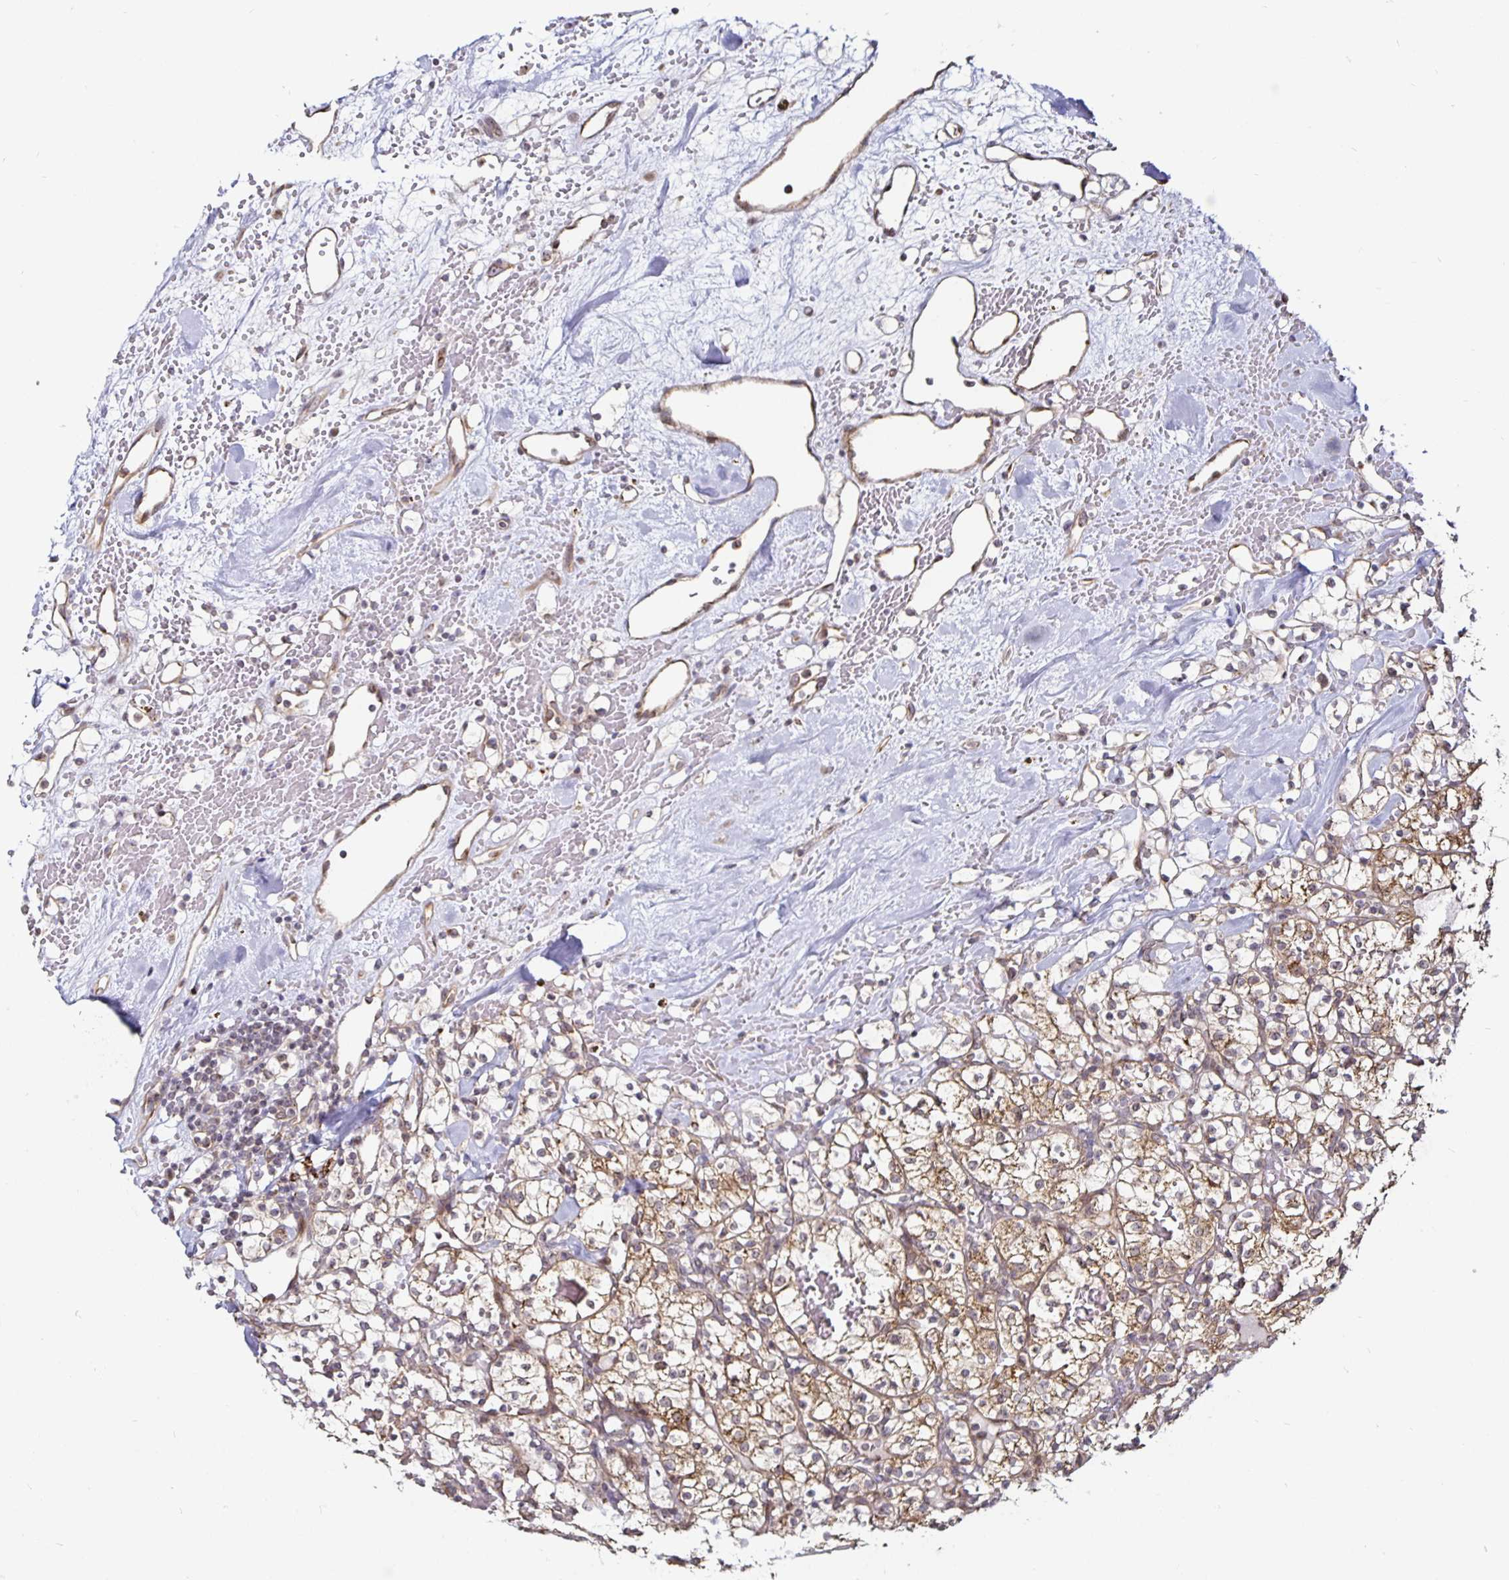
{"staining": {"intensity": "moderate", "quantity": ">75%", "location": "cytoplasmic/membranous"}, "tissue": "renal cancer", "cell_type": "Tumor cells", "image_type": "cancer", "snomed": [{"axis": "morphology", "description": "Adenocarcinoma, NOS"}, {"axis": "topography", "description": "Kidney"}], "caption": "The image exhibits staining of adenocarcinoma (renal), revealing moderate cytoplasmic/membranous protein expression (brown color) within tumor cells.", "gene": "CYP27A1", "patient": {"sex": "female", "age": 60}}